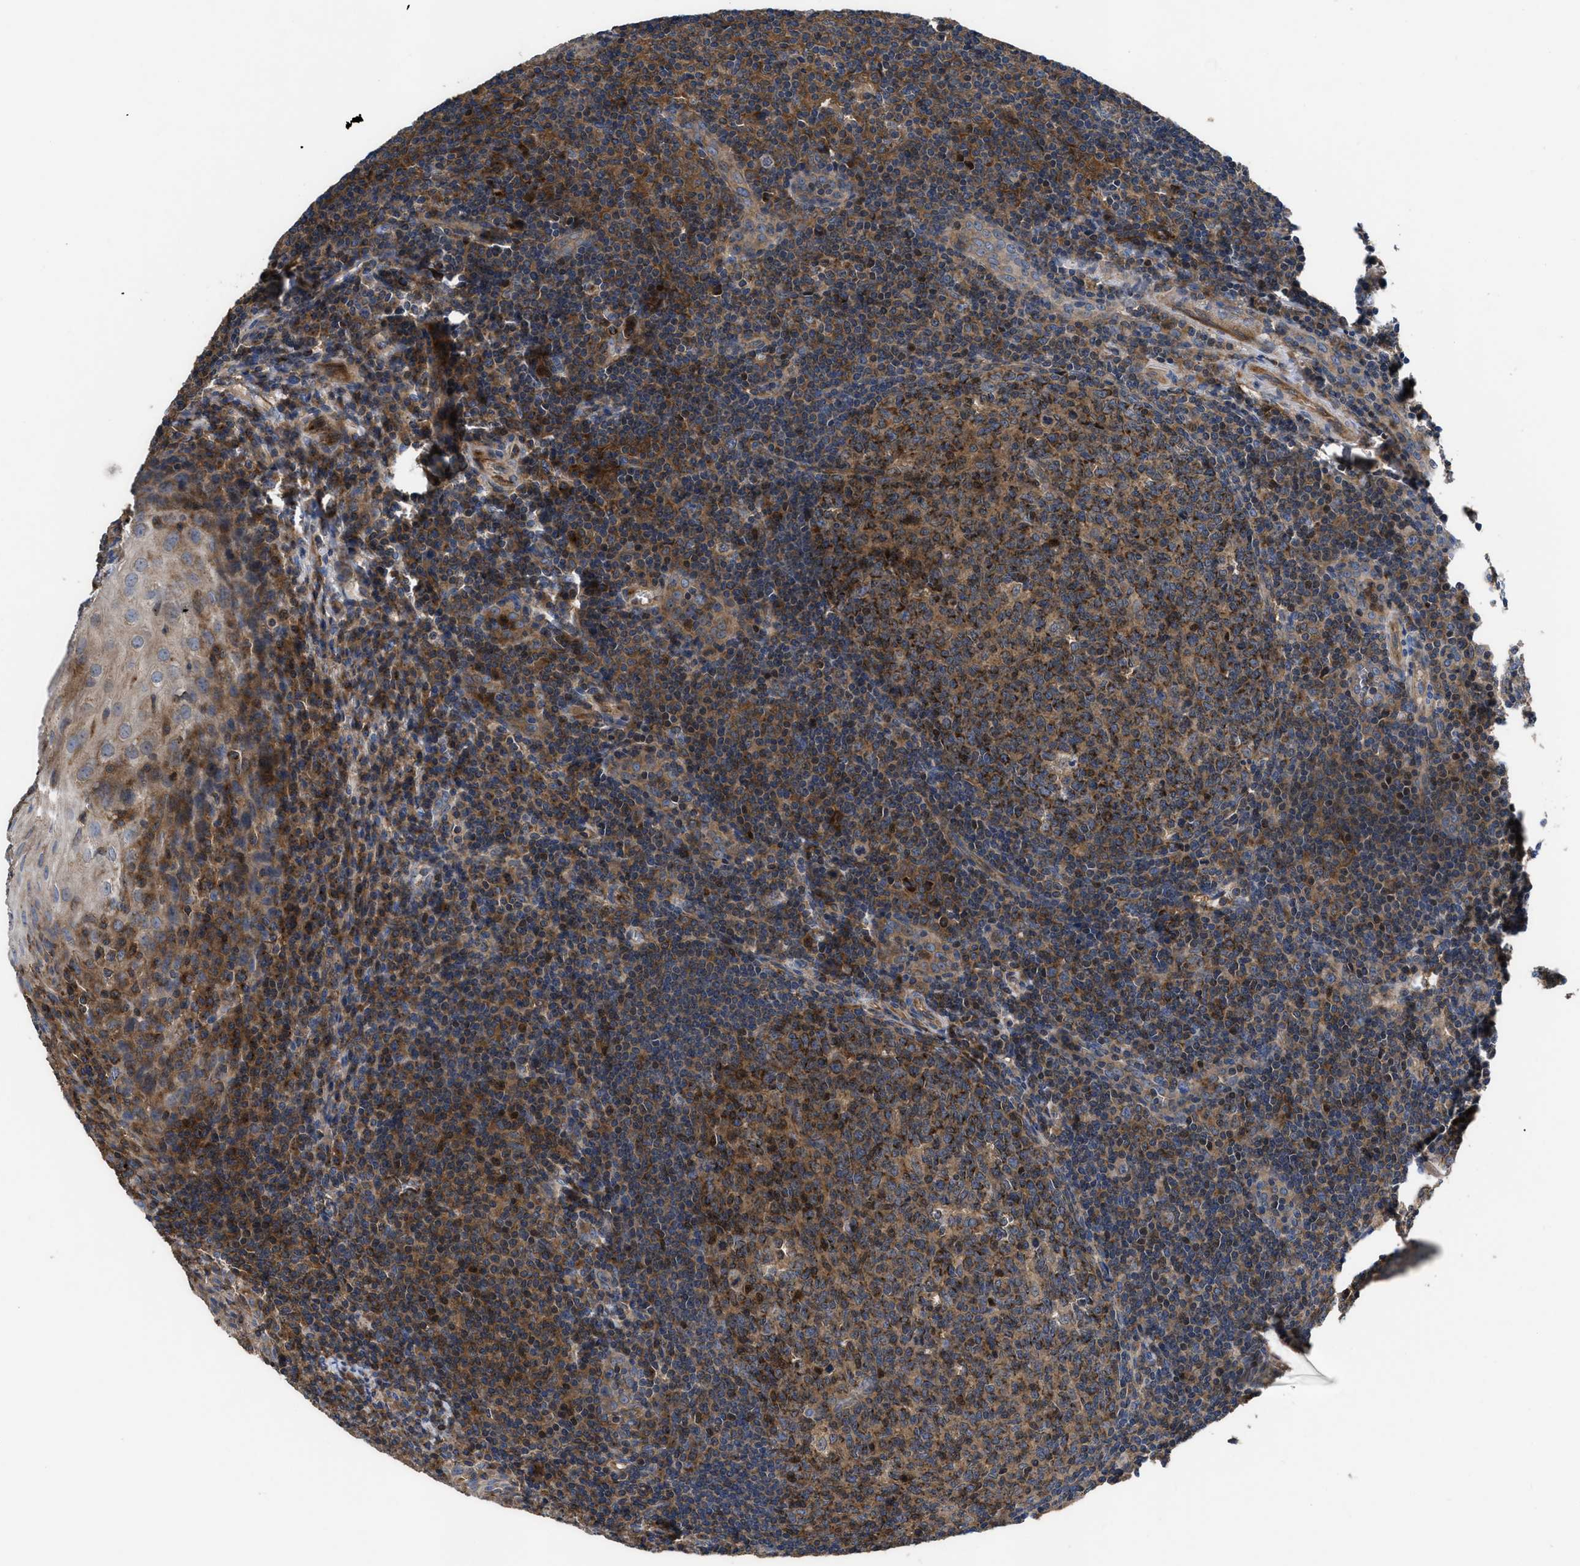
{"staining": {"intensity": "moderate", "quantity": ">75%", "location": "cytoplasmic/membranous"}, "tissue": "tonsil", "cell_type": "Germinal center cells", "image_type": "normal", "snomed": [{"axis": "morphology", "description": "Normal tissue, NOS"}, {"axis": "topography", "description": "Tonsil"}], "caption": "Immunohistochemistry (IHC) staining of benign tonsil, which displays medium levels of moderate cytoplasmic/membranous positivity in approximately >75% of germinal center cells indicating moderate cytoplasmic/membranous protein expression. The staining was performed using DAB (3,3'-diaminobenzidine) (brown) for protein detection and nuclei were counterstained in hematoxylin (blue).", "gene": "YBEY", "patient": {"sex": "male", "age": 37}}